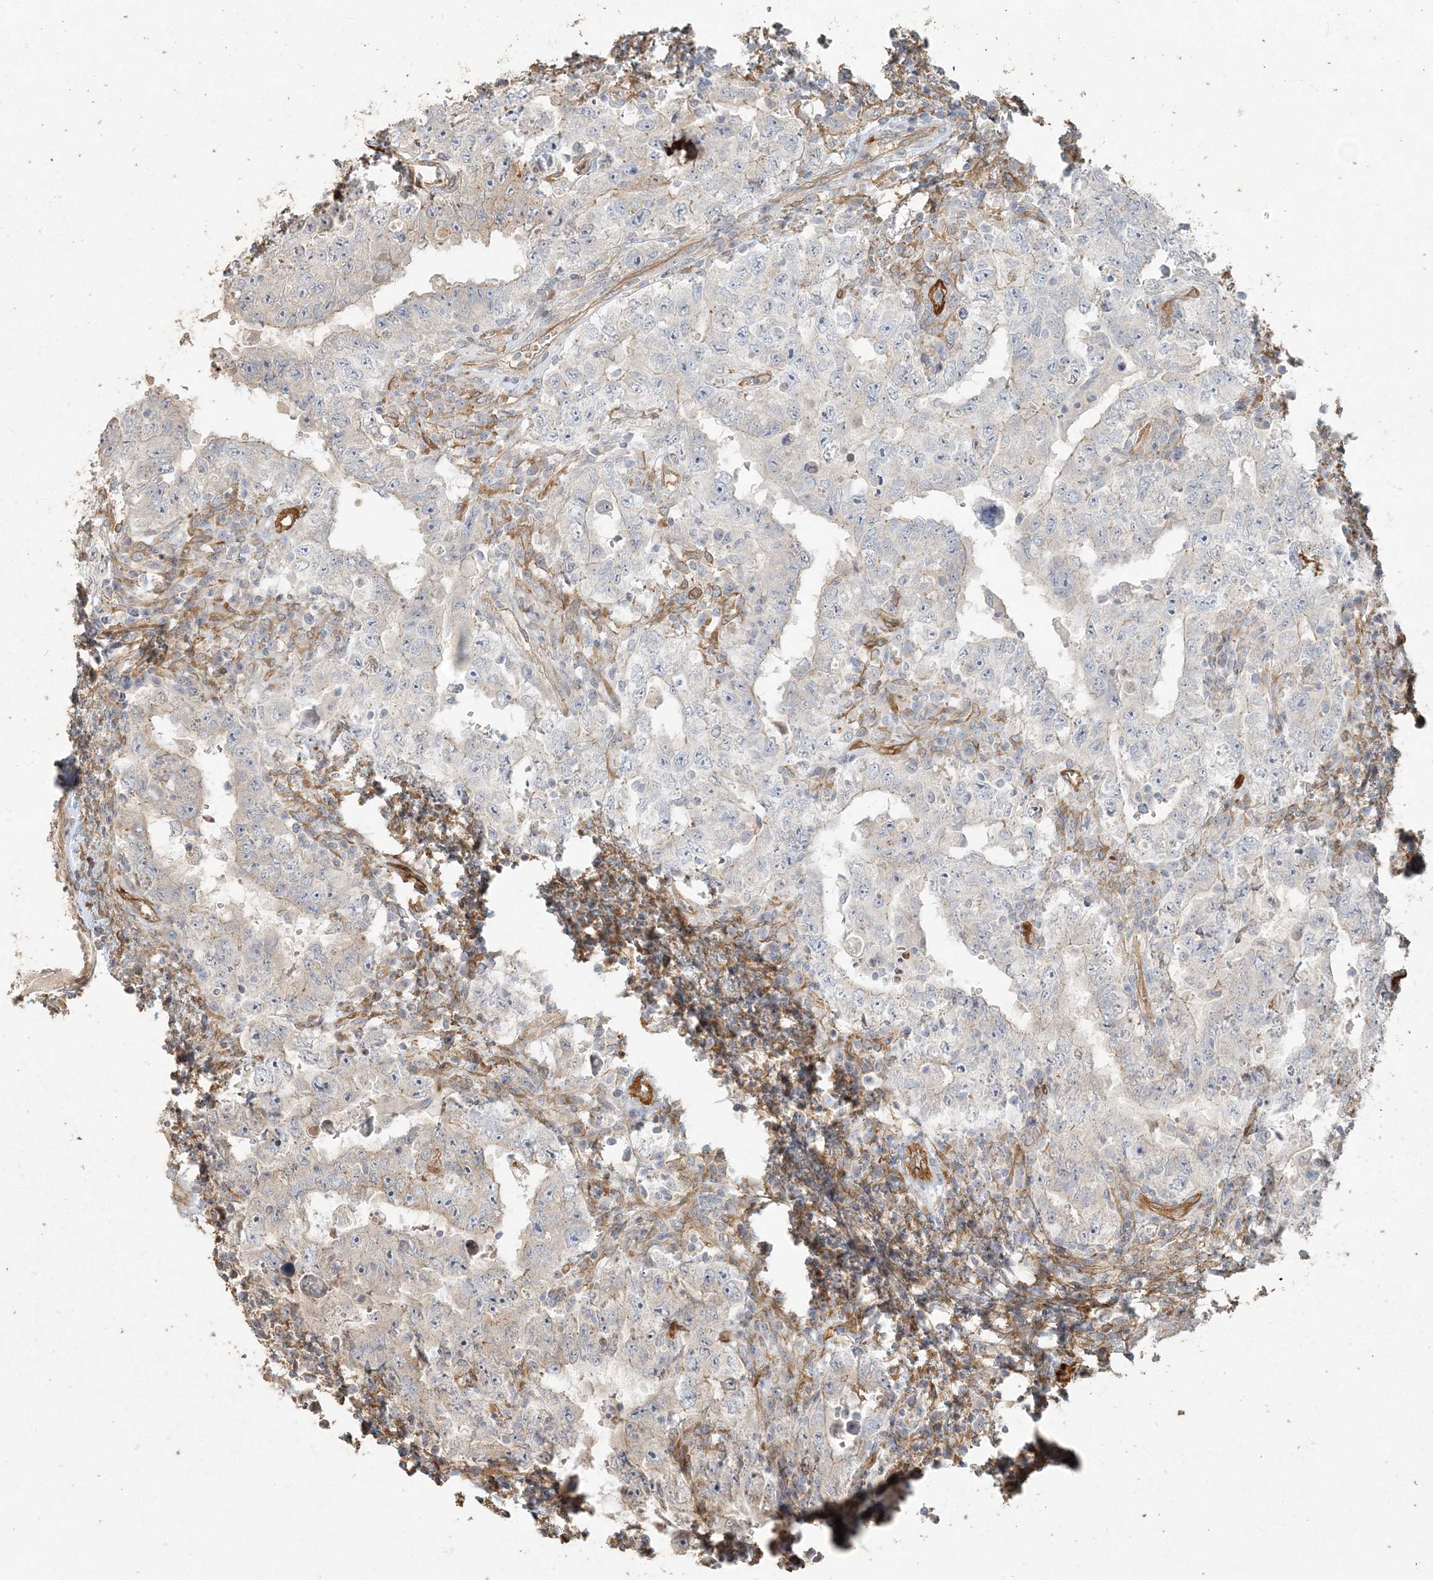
{"staining": {"intensity": "negative", "quantity": "none", "location": "none"}, "tissue": "testis cancer", "cell_type": "Tumor cells", "image_type": "cancer", "snomed": [{"axis": "morphology", "description": "Carcinoma, Embryonal, NOS"}, {"axis": "topography", "description": "Testis"}], "caption": "This is a micrograph of IHC staining of embryonal carcinoma (testis), which shows no positivity in tumor cells.", "gene": "RNF145", "patient": {"sex": "male", "age": 26}}